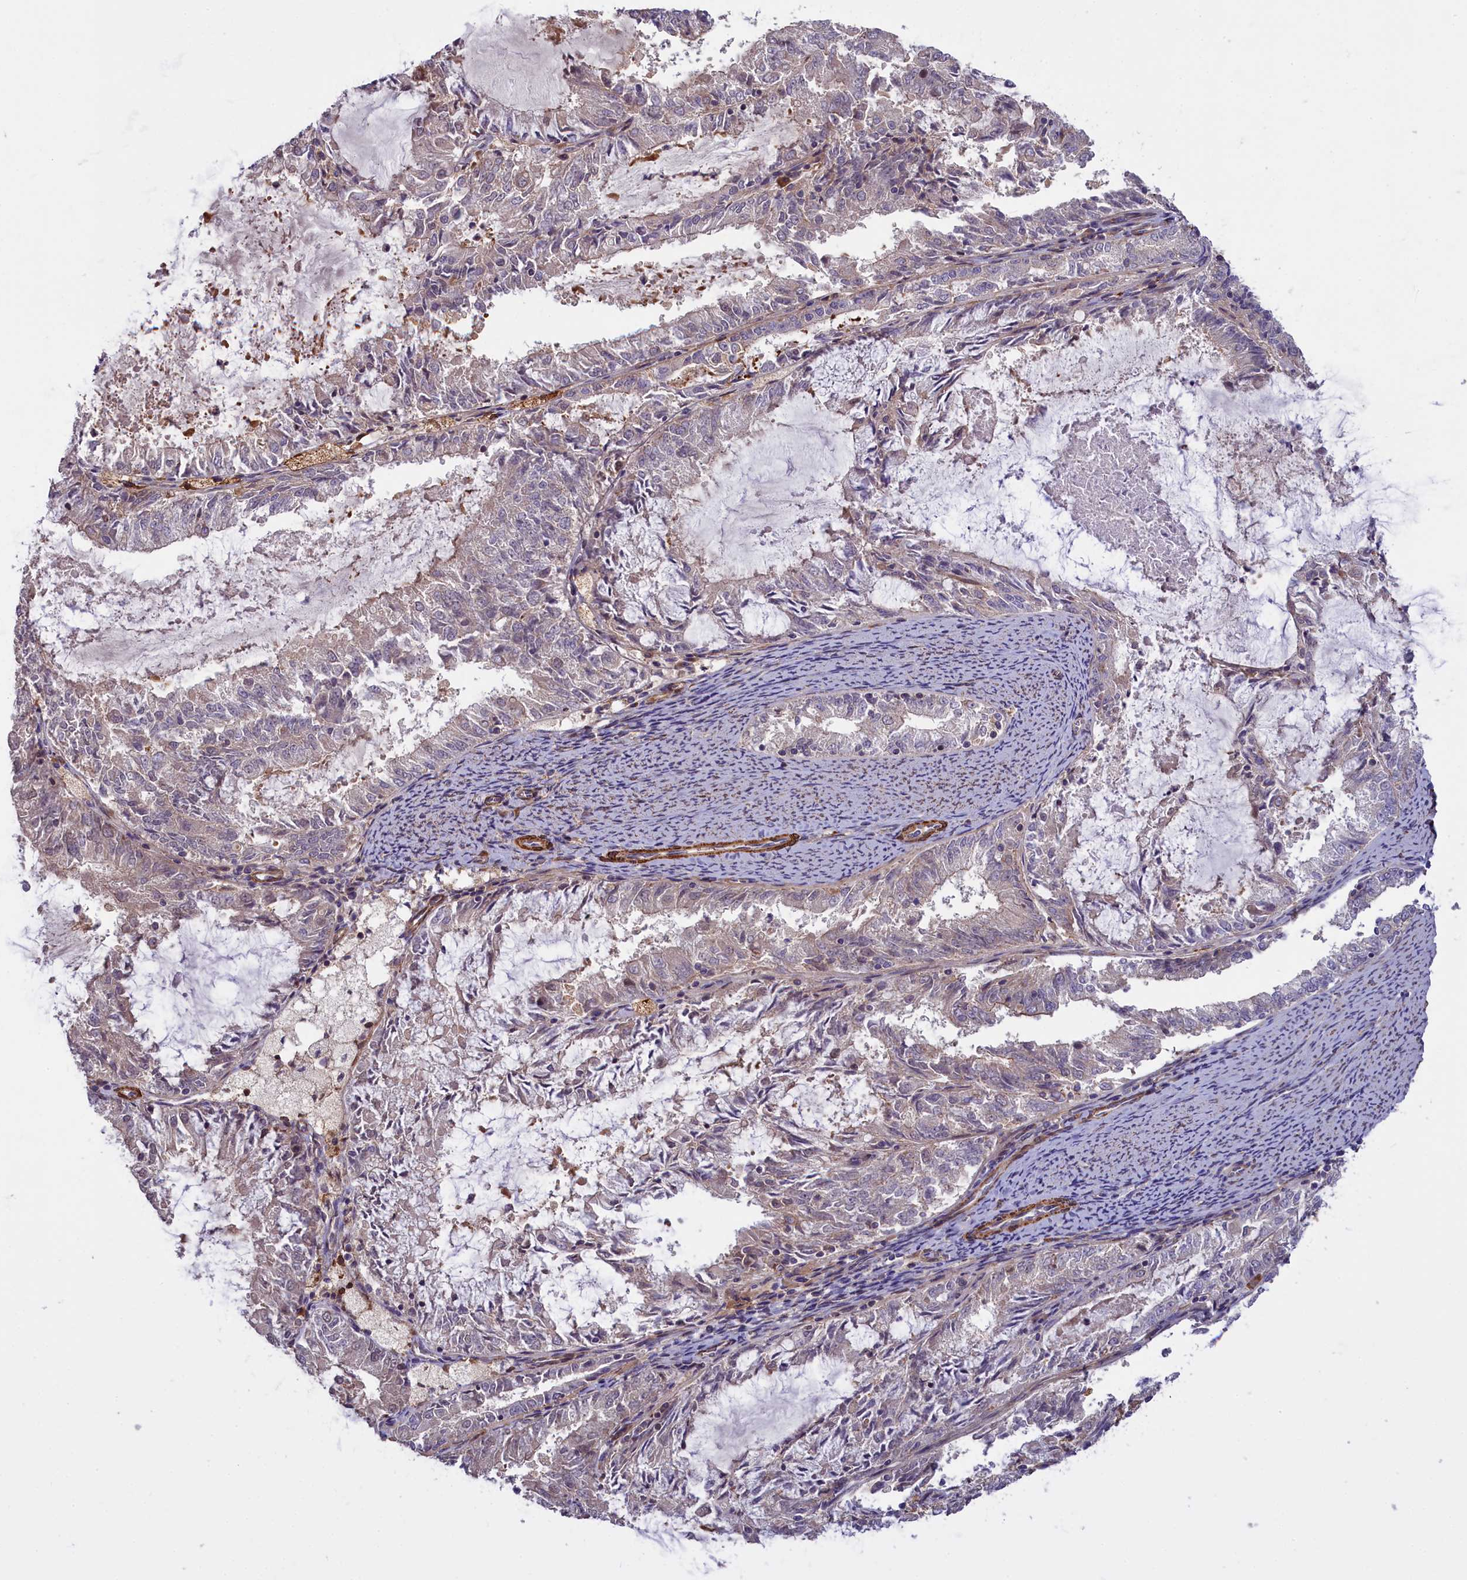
{"staining": {"intensity": "negative", "quantity": "none", "location": "none"}, "tissue": "endometrial cancer", "cell_type": "Tumor cells", "image_type": "cancer", "snomed": [{"axis": "morphology", "description": "Adenocarcinoma, NOS"}, {"axis": "topography", "description": "Endometrium"}], "caption": "A micrograph of human endometrial cancer (adenocarcinoma) is negative for staining in tumor cells.", "gene": "FUZ", "patient": {"sex": "female", "age": 57}}